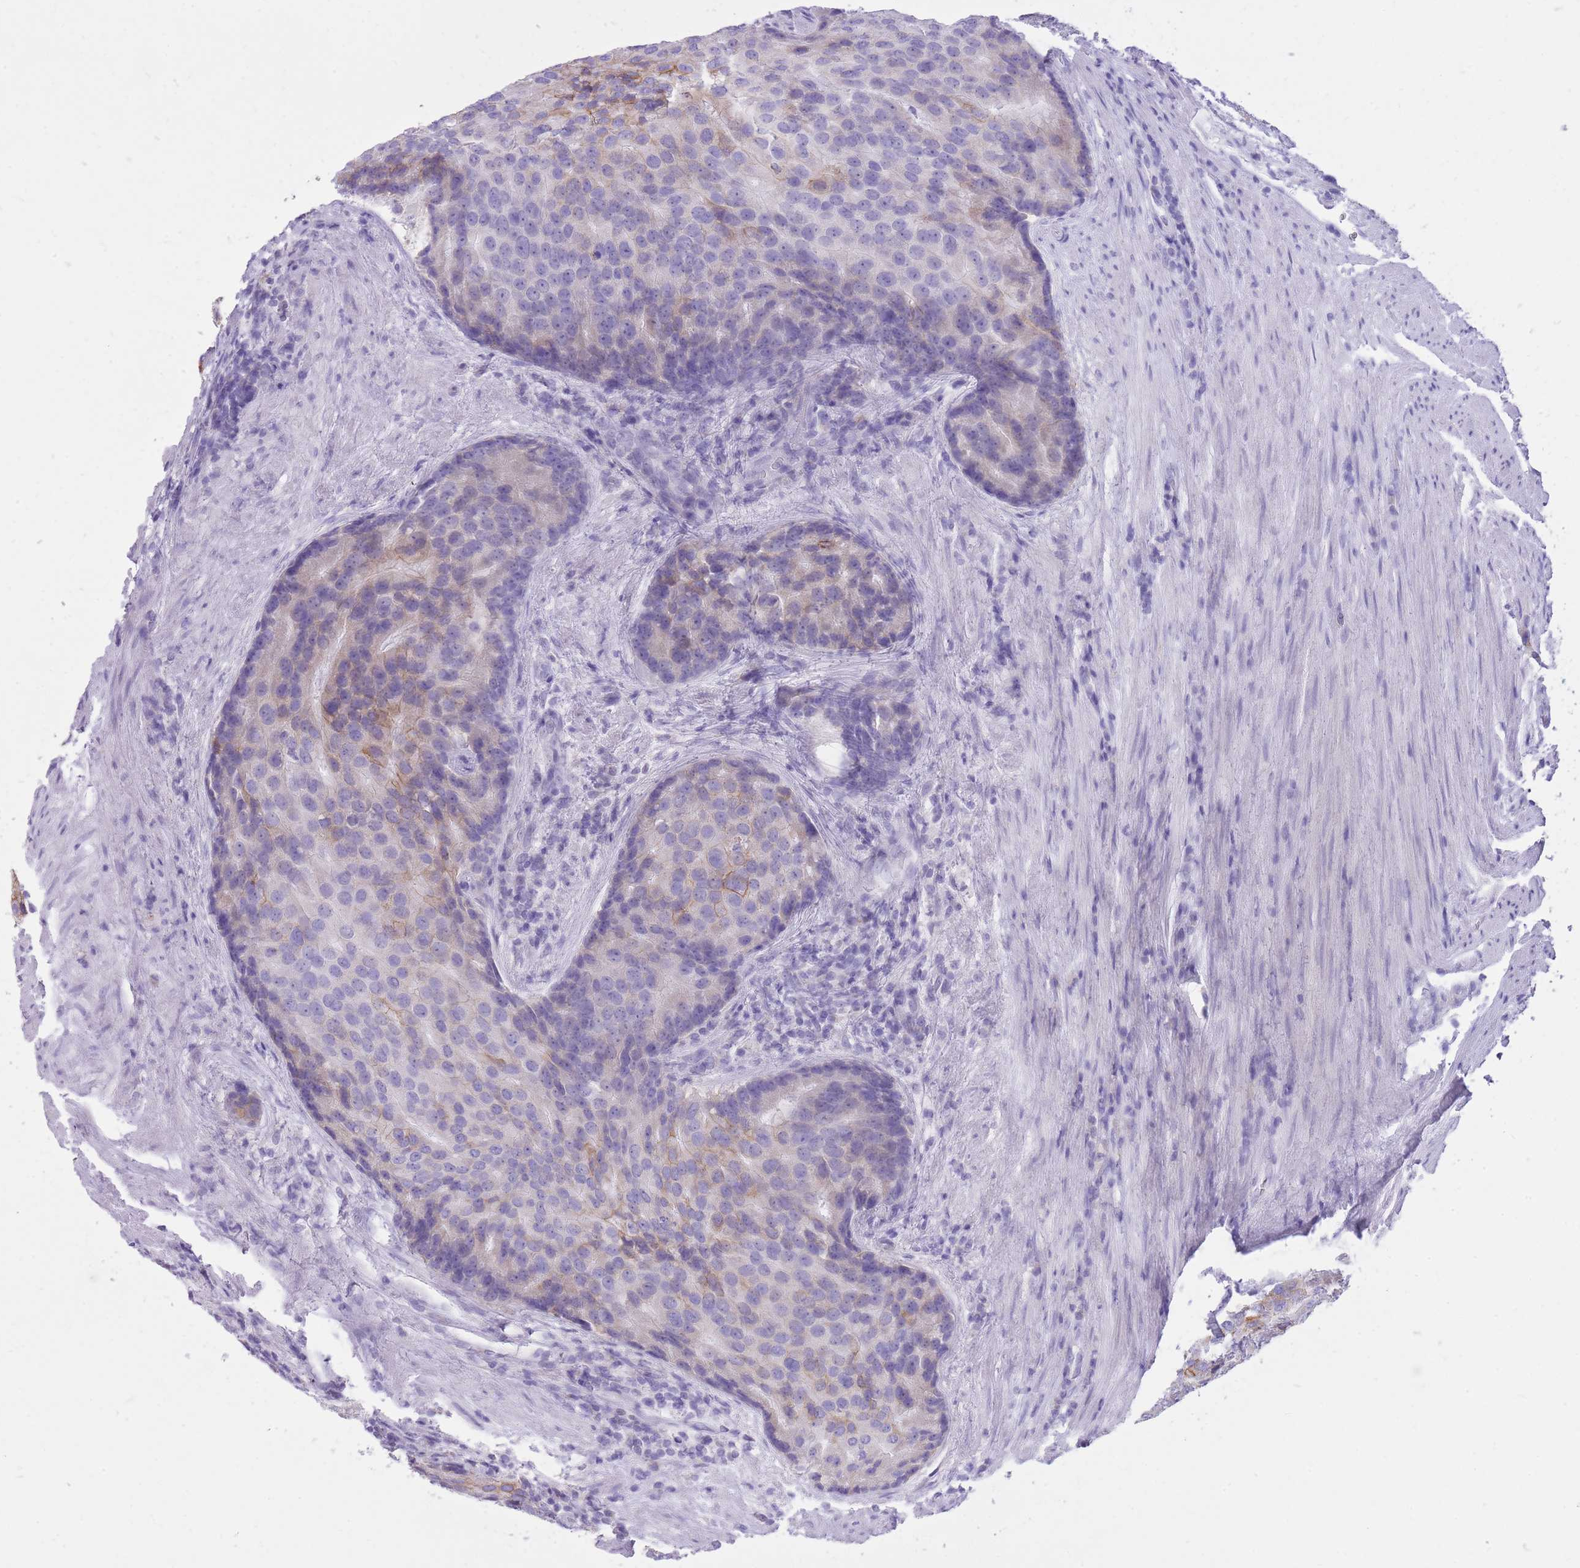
{"staining": {"intensity": "negative", "quantity": "none", "location": "none"}, "tissue": "prostate cancer", "cell_type": "Tumor cells", "image_type": "cancer", "snomed": [{"axis": "morphology", "description": "Adenocarcinoma, High grade"}, {"axis": "topography", "description": "Prostate"}], "caption": "Prostate adenocarcinoma (high-grade) stained for a protein using immunohistochemistry demonstrates no staining tumor cells.", "gene": "SLC4A4", "patient": {"sex": "male", "age": 62}}